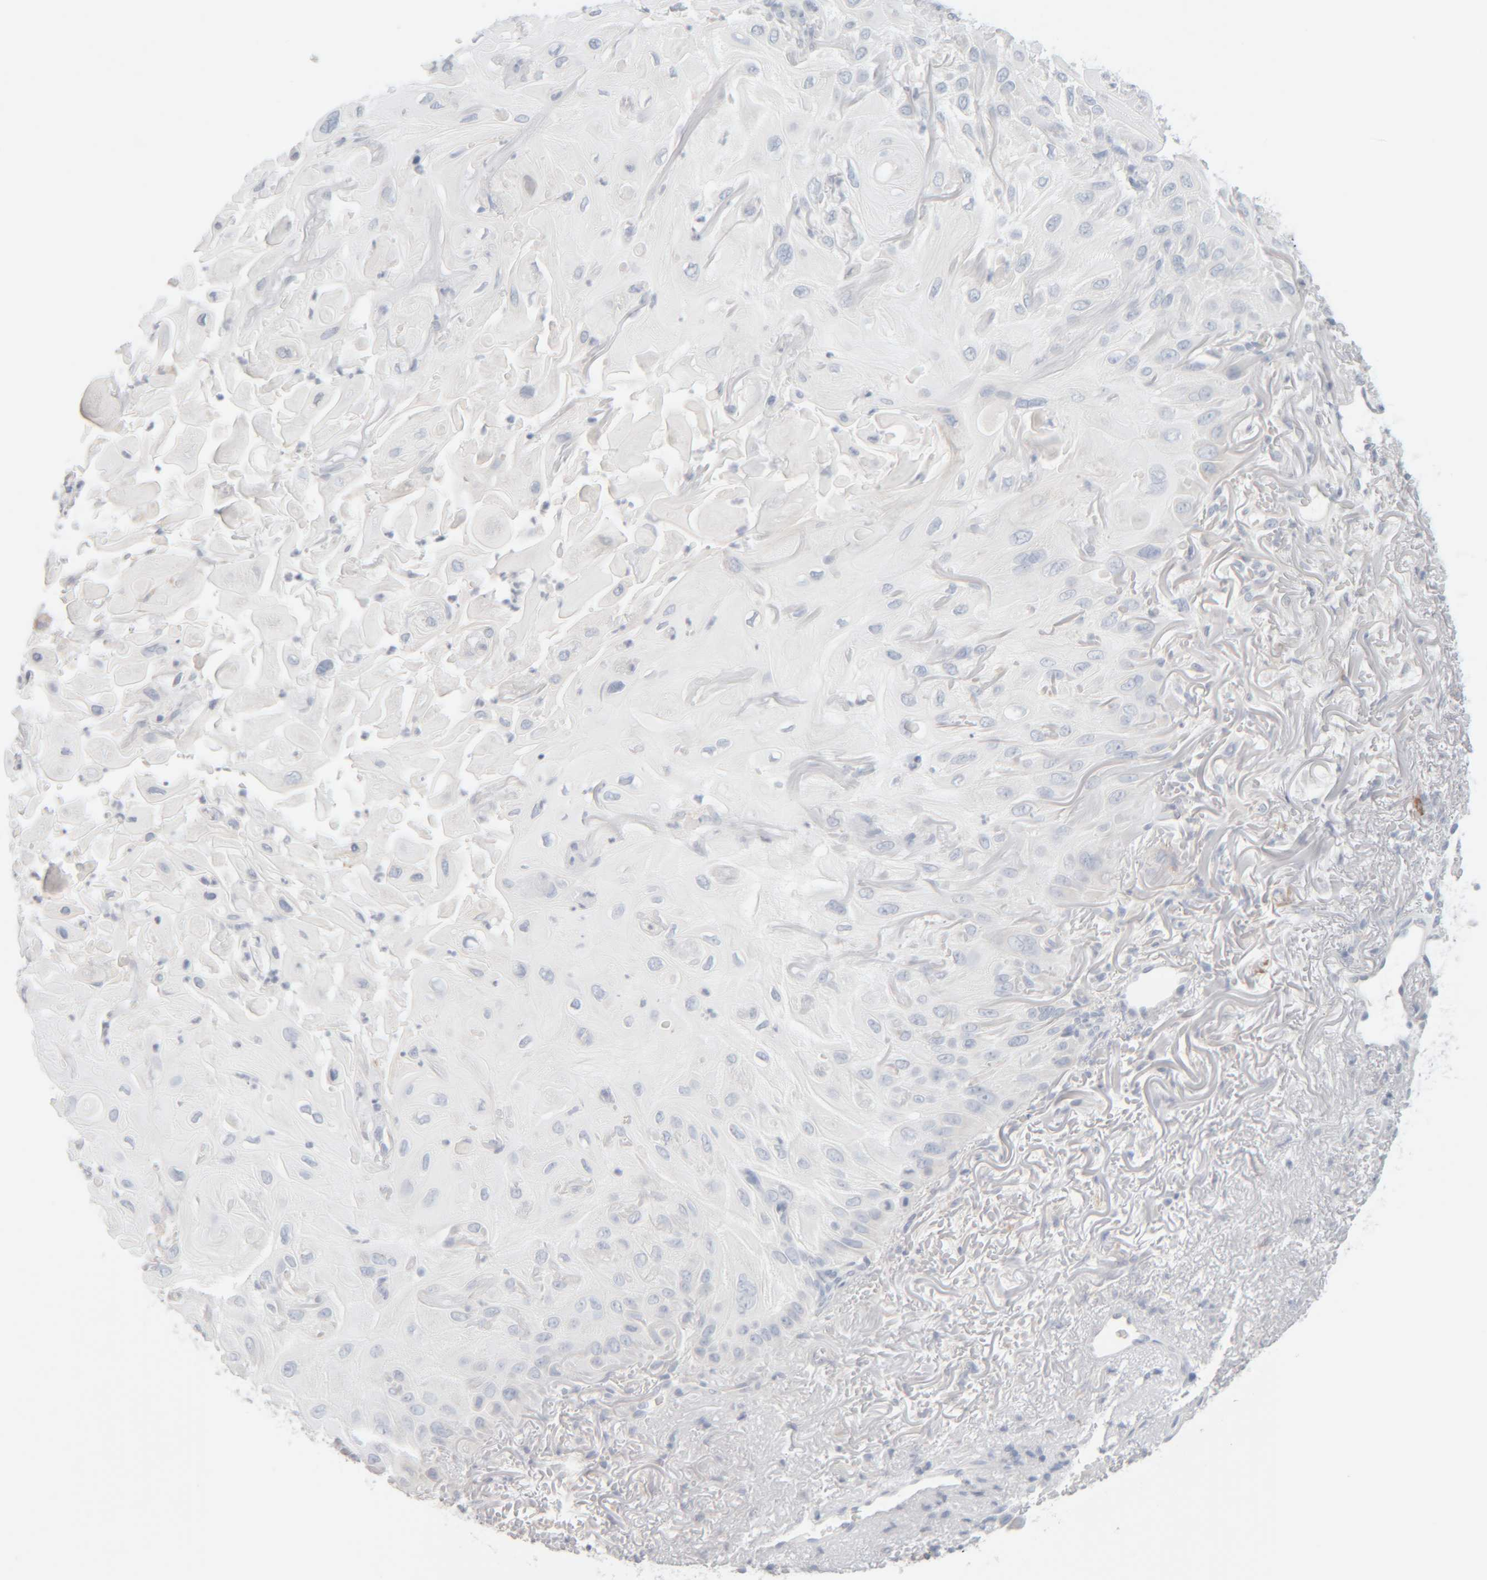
{"staining": {"intensity": "negative", "quantity": "none", "location": "none"}, "tissue": "skin cancer", "cell_type": "Tumor cells", "image_type": "cancer", "snomed": [{"axis": "morphology", "description": "Squamous cell carcinoma, NOS"}, {"axis": "topography", "description": "Skin"}], "caption": "A micrograph of human squamous cell carcinoma (skin) is negative for staining in tumor cells. The staining is performed using DAB brown chromogen with nuclei counter-stained in using hematoxylin.", "gene": "RIDA", "patient": {"sex": "female", "age": 77}}